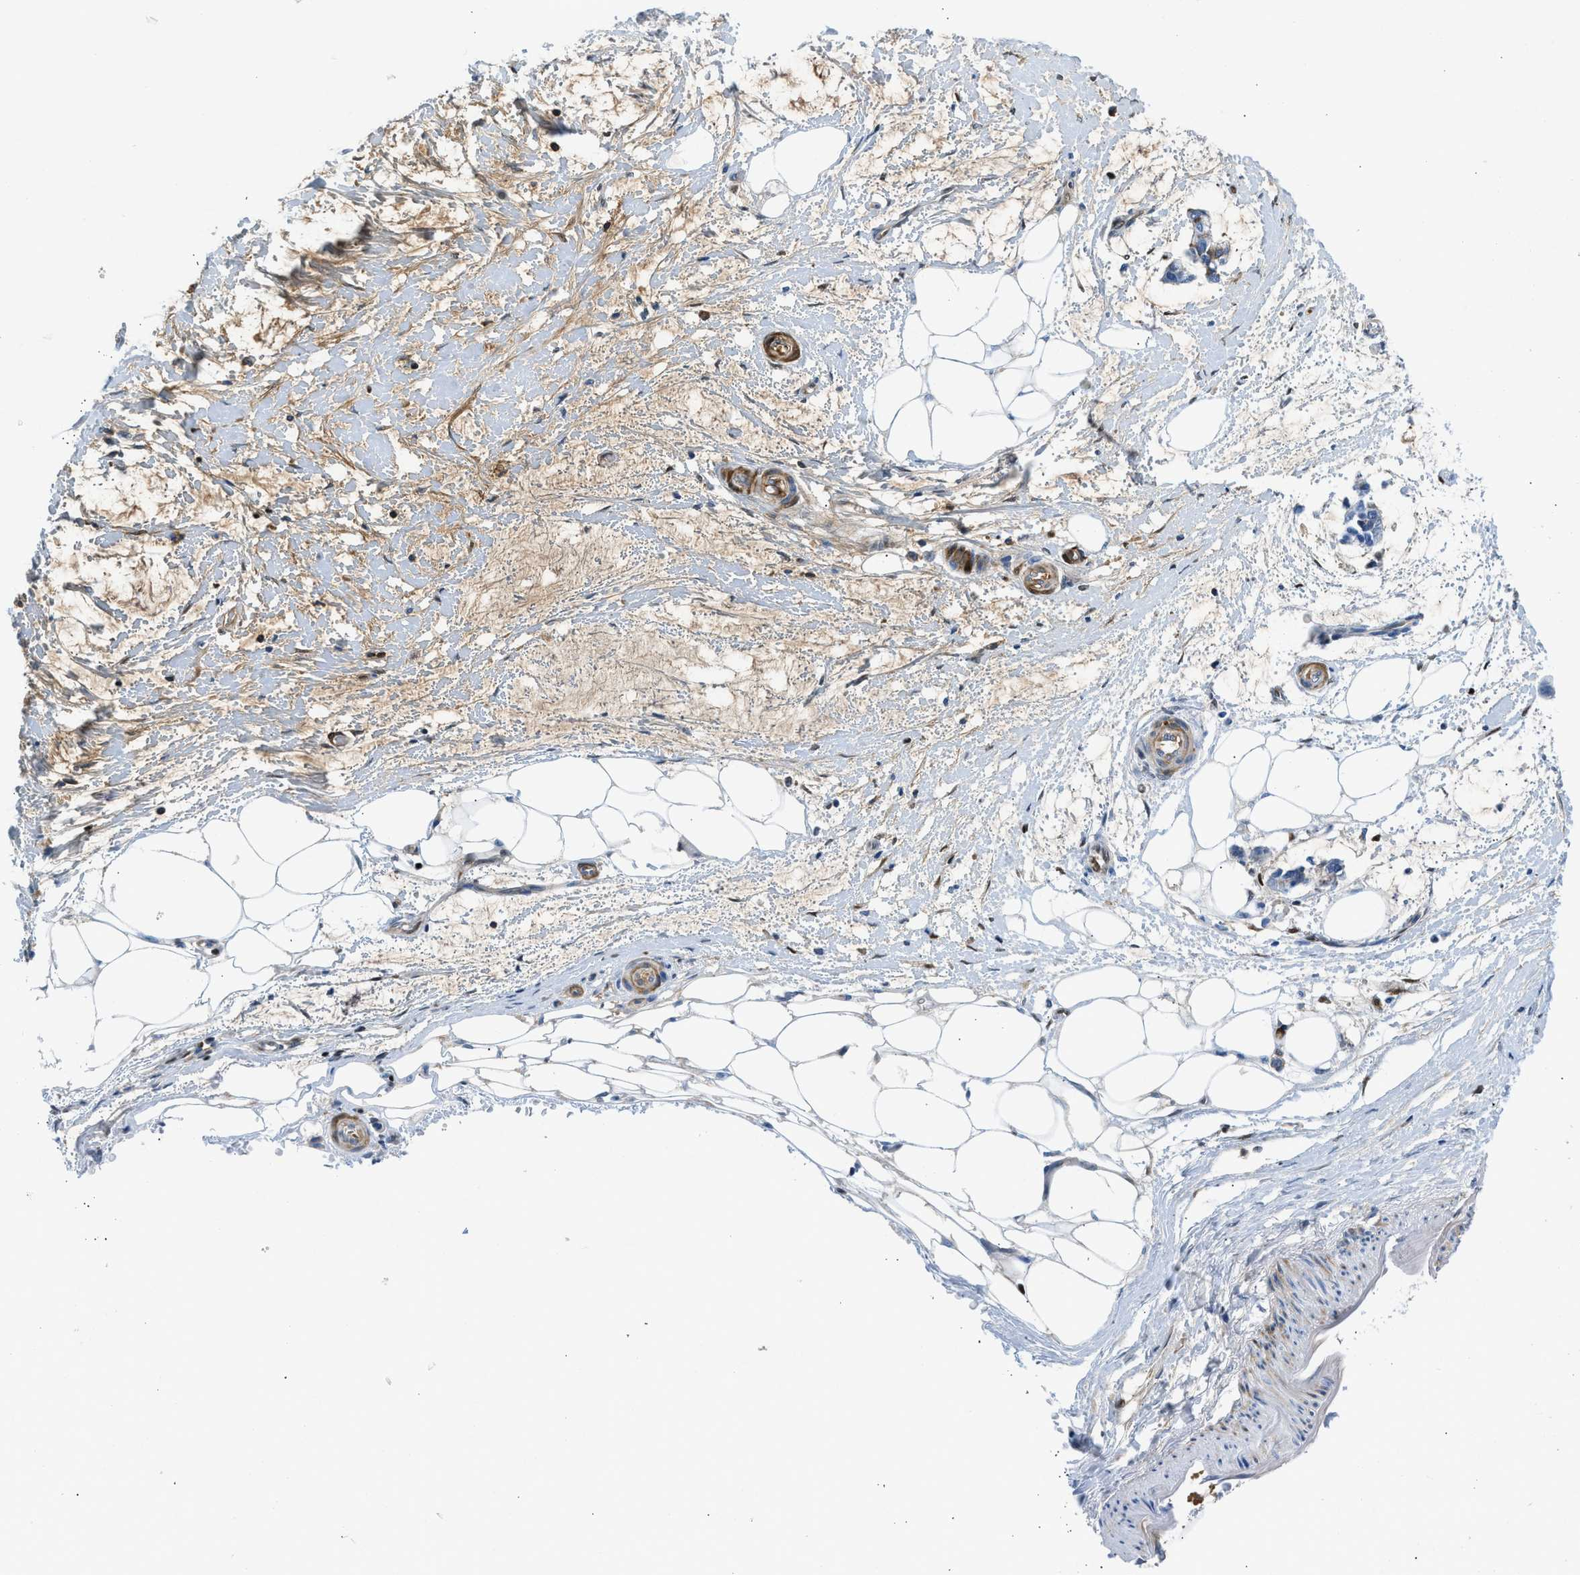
{"staining": {"intensity": "negative", "quantity": "none", "location": "none"}, "tissue": "adipose tissue", "cell_type": "Adipocytes", "image_type": "normal", "snomed": [{"axis": "morphology", "description": "Normal tissue, NOS"}, {"axis": "morphology", "description": "Adenocarcinoma, NOS"}, {"axis": "topography", "description": "Colon"}, {"axis": "topography", "description": "Peripheral nerve tissue"}], "caption": "Unremarkable adipose tissue was stained to show a protein in brown. There is no significant positivity in adipocytes. (Brightfield microscopy of DAB (3,3'-diaminobenzidine) IHC at high magnification).", "gene": "LEF1", "patient": {"sex": "male", "age": 14}}